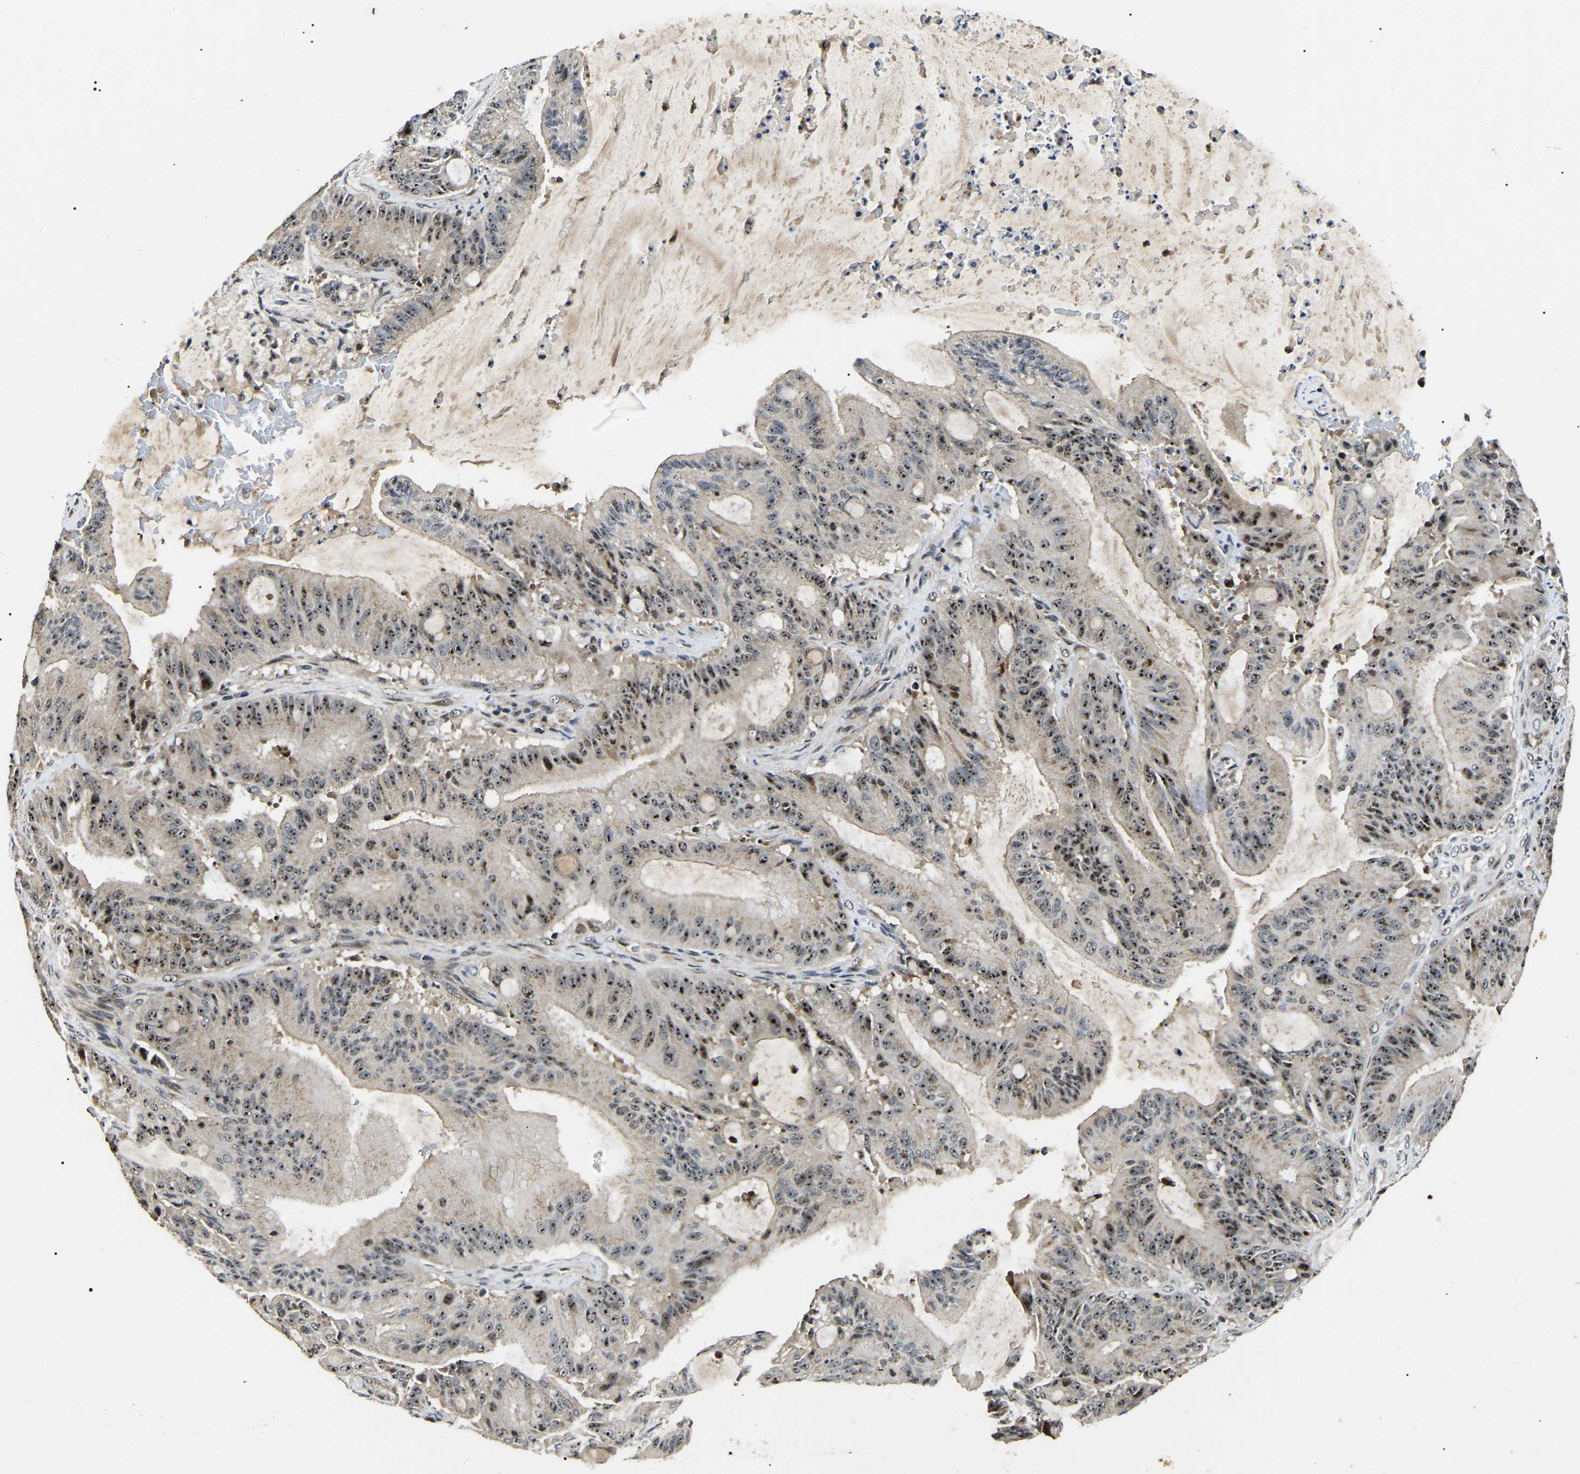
{"staining": {"intensity": "strong", "quantity": ">75%", "location": "nuclear"}, "tissue": "liver cancer", "cell_type": "Tumor cells", "image_type": "cancer", "snomed": [{"axis": "morphology", "description": "Normal tissue, NOS"}, {"axis": "morphology", "description": "Cholangiocarcinoma"}, {"axis": "topography", "description": "Liver"}, {"axis": "topography", "description": "Peripheral nerve tissue"}], "caption": "Strong nuclear protein positivity is identified in approximately >75% of tumor cells in liver cancer (cholangiocarcinoma).", "gene": "RBM28", "patient": {"sex": "female", "age": 73}}